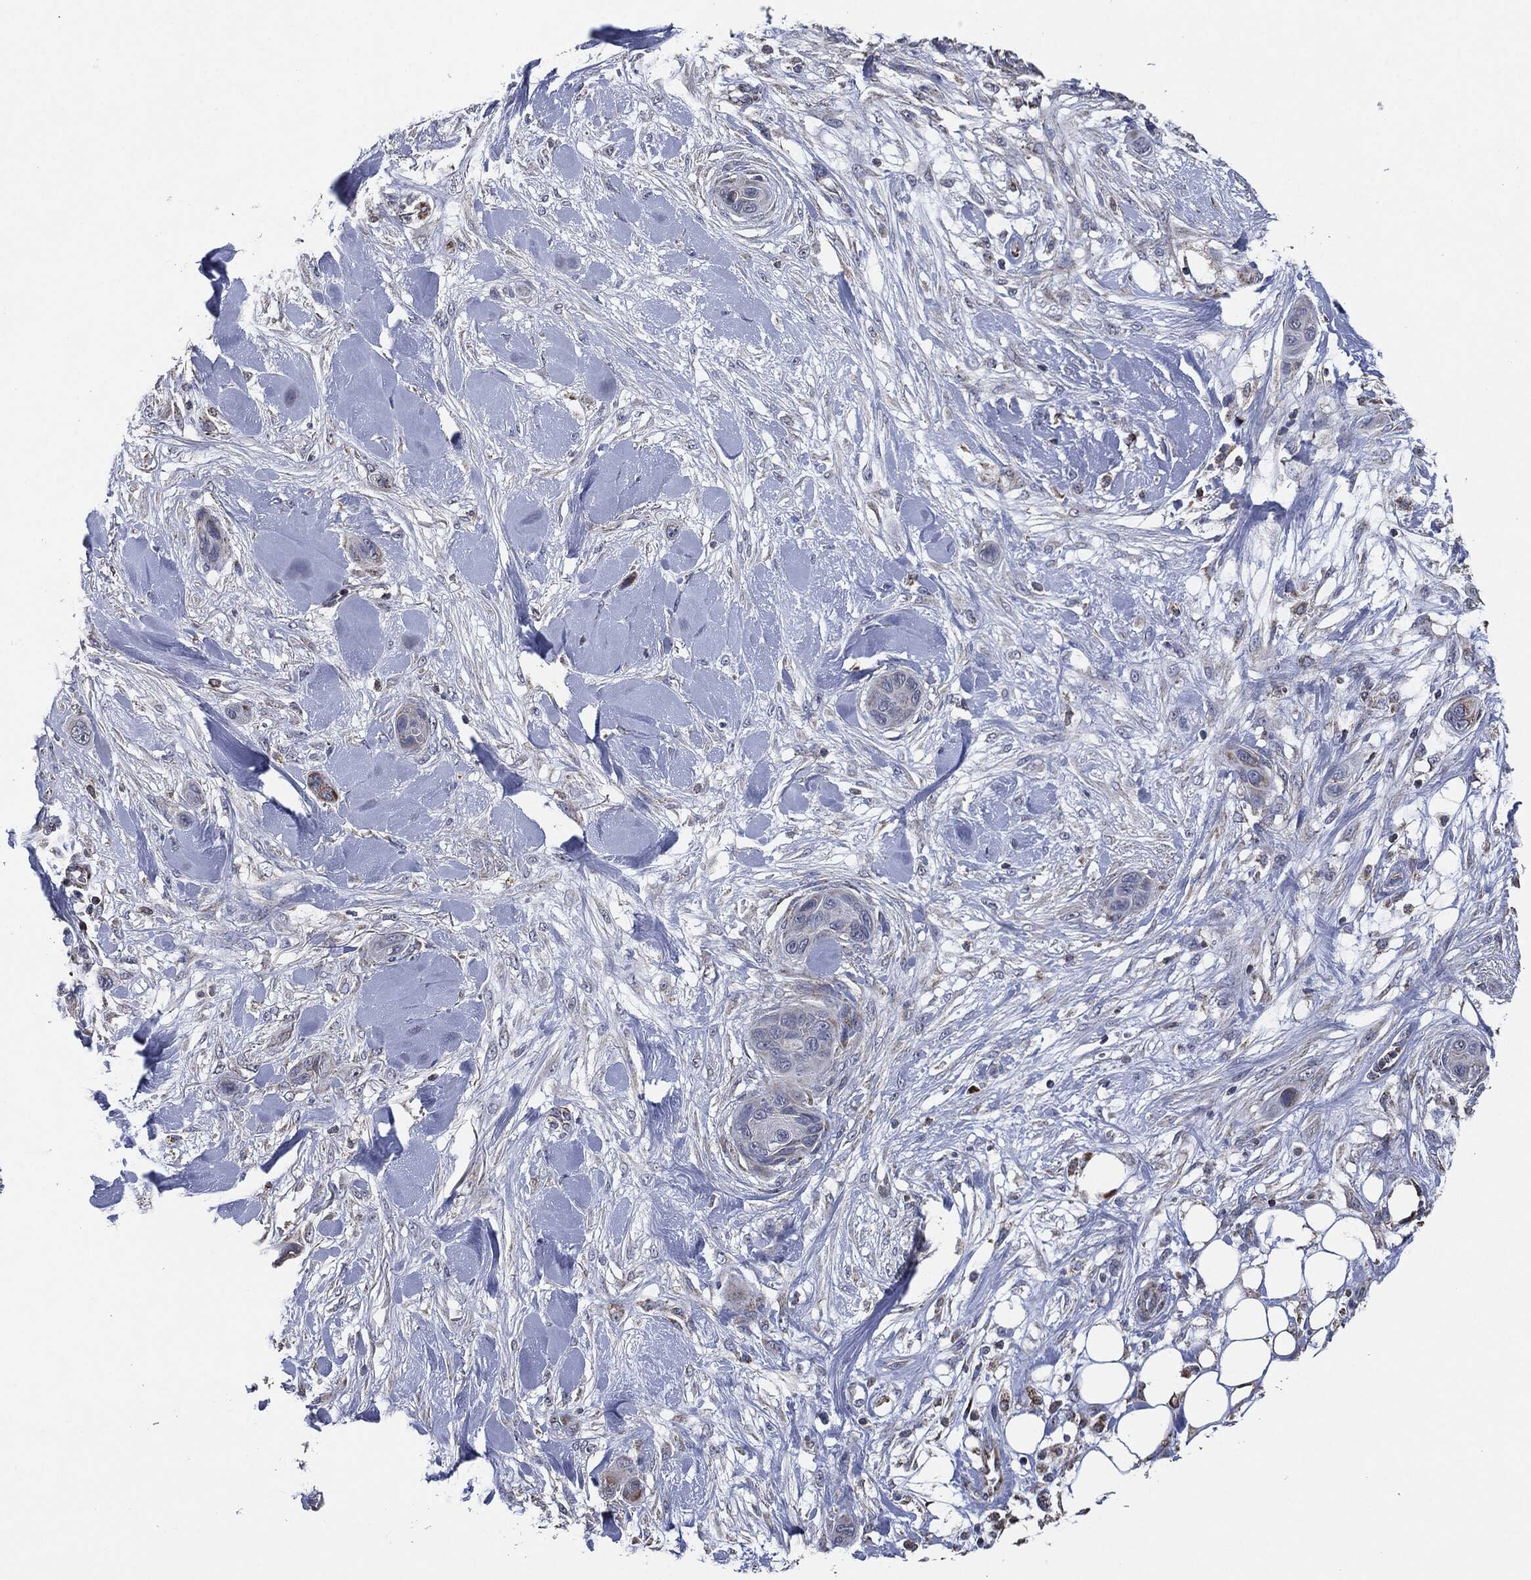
{"staining": {"intensity": "negative", "quantity": "none", "location": "none"}, "tissue": "skin cancer", "cell_type": "Tumor cells", "image_type": "cancer", "snomed": [{"axis": "morphology", "description": "Squamous cell carcinoma, NOS"}, {"axis": "topography", "description": "Skin"}], "caption": "Protein analysis of skin cancer (squamous cell carcinoma) exhibits no significant staining in tumor cells.", "gene": "NDUFV2", "patient": {"sex": "male", "age": 78}}